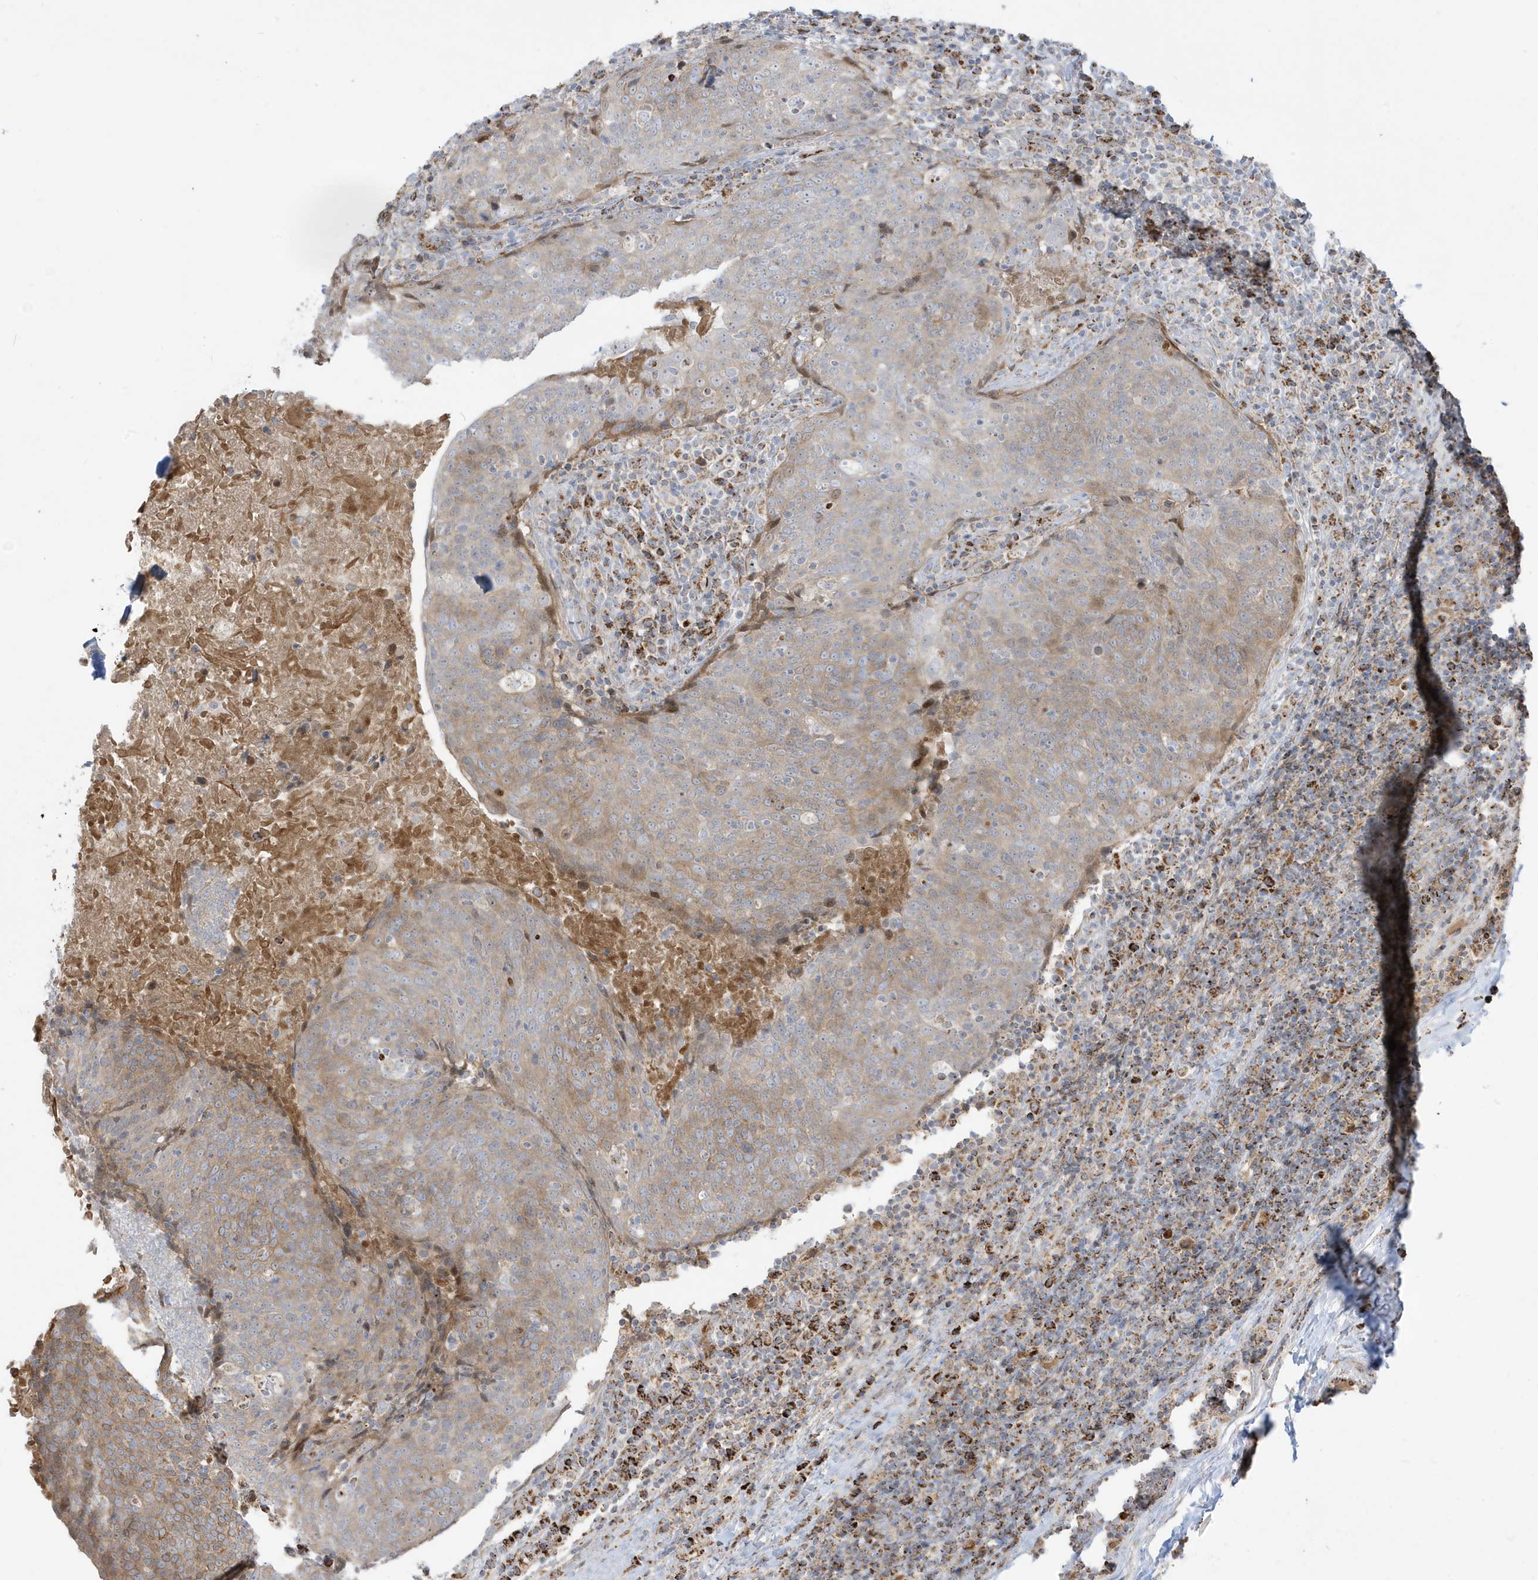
{"staining": {"intensity": "weak", "quantity": "25%-75%", "location": "cytoplasmic/membranous"}, "tissue": "head and neck cancer", "cell_type": "Tumor cells", "image_type": "cancer", "snomed": [{"axis": "morphology", "description": "Squamous cell carcinoma, NOS"}, {"axis": "morphology", "description": "Squamous cell carcinoma, metastatic, NOS"}, {"axis": "topography", "description": "Lymph node"}, {"axis": "topography", "description": "Head-Neck"}], "caption": "This histopathology image shows head and neck metastatic squamous cell carcinoma stained with immunohistochemistry (IHC) to label a protein in brown. The cytoplasmic/membranous of tumor cells show weak positivity for the protein. Nuclei are counter-stained blue.", "gene": "IFT57", "patient": {"sex": "male", "age": 62}}